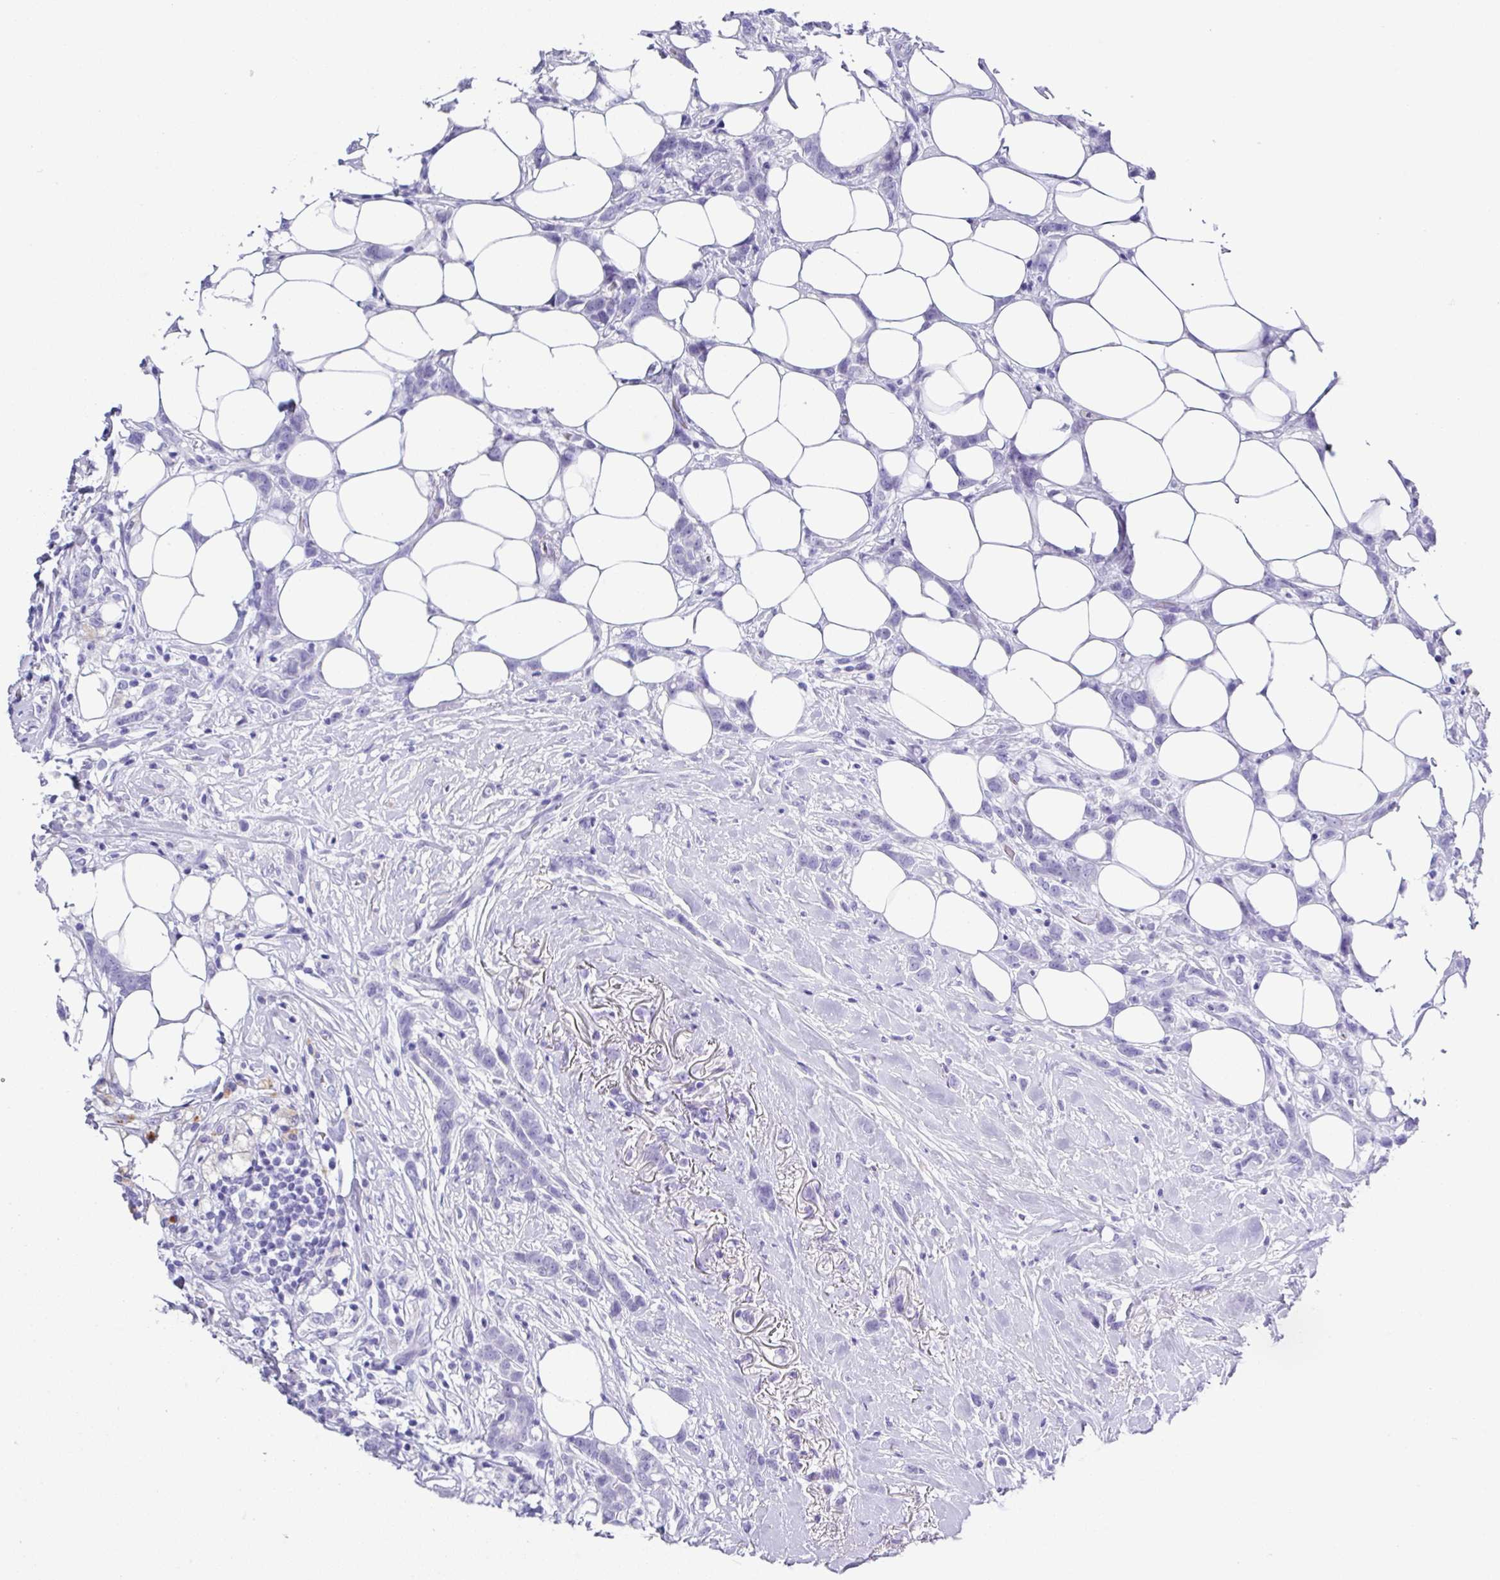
{"staining": {"intensity": "negative", "quantity": "none", "location": "none"}, "tissue": "breast cancer", "cell_type": "Tumor cells", "image_type": "cancer", "snomed": [{"axis": "morphology", "description": "Duct carcinoma"}, {"axis": "topography", "description": "Breast"}], "caption": "Immunohistochemistry histopathology image of human breast cancer stained for a protein (brown), which displays no staining in tumor cells. Brightfield microscopy of IHC stained with DAB (3,3'-diaminobenzidine) (brown) and hematoxylin (blue), captured at high magnification.", "gene": "ZG16", "patient": {"sex": "female", "age": 80}}